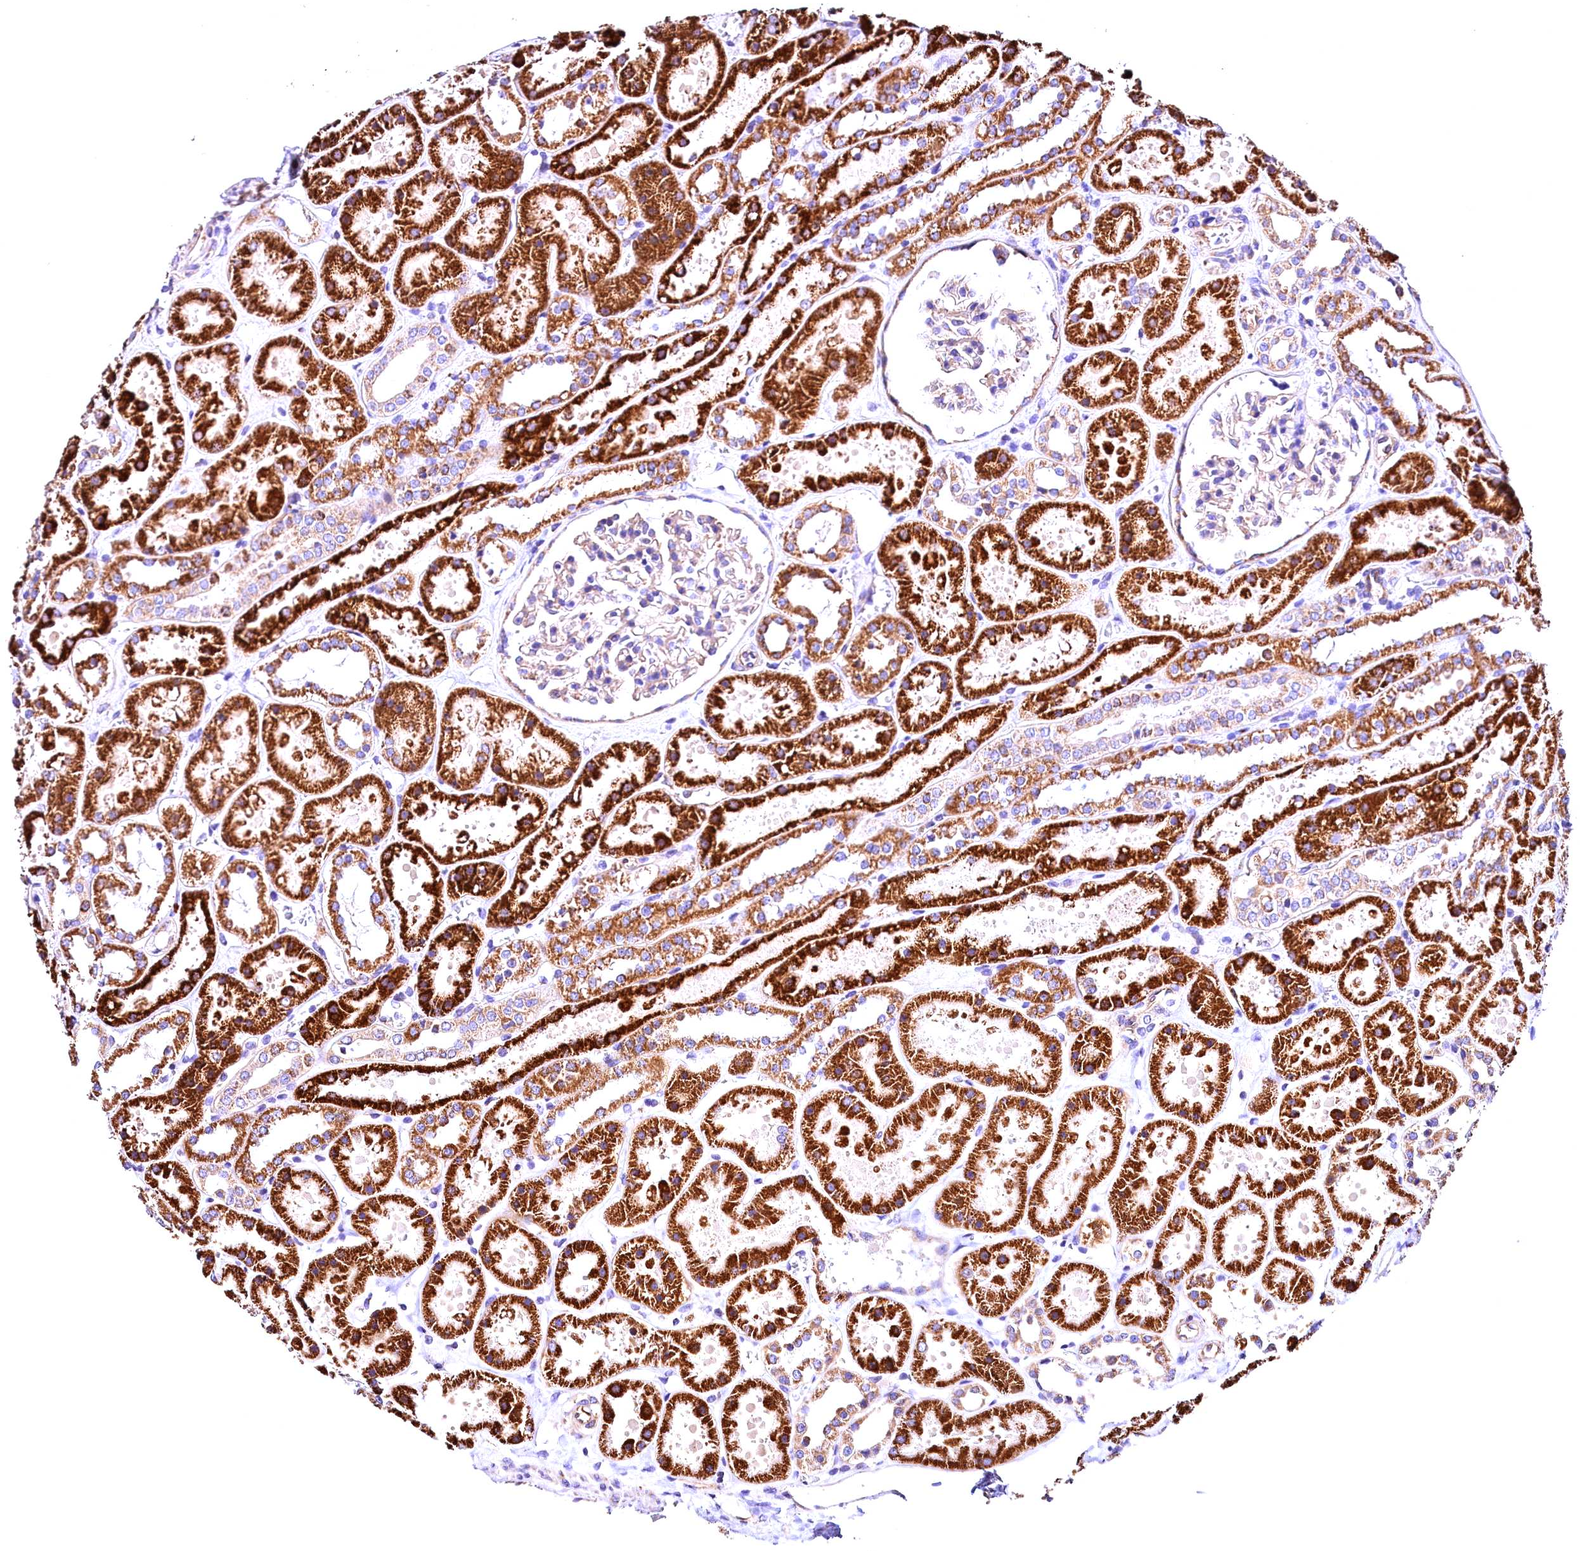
{"staining": {"intensity": "weak", "quantity": "<25%", "location": "cytoplasmic/membranous"}, "tissue": "kidney", "cell_type": "Cells in glomeruli", "image_type": "normal", "snomed": [{"axis": "morphology", "description": "Normal tissue, NOS"}, {"axis": "topography", "description": "Kidney"}], "caption": "Immunohistochemistry micrograph of normal kidney: kidney stained with DAB (3,3'-diaminobenzidine) reveals no significant protein staining in cells in glomeruli.", "gene": "ACAA2", "patient": {"sex": "female", "age": 41}}